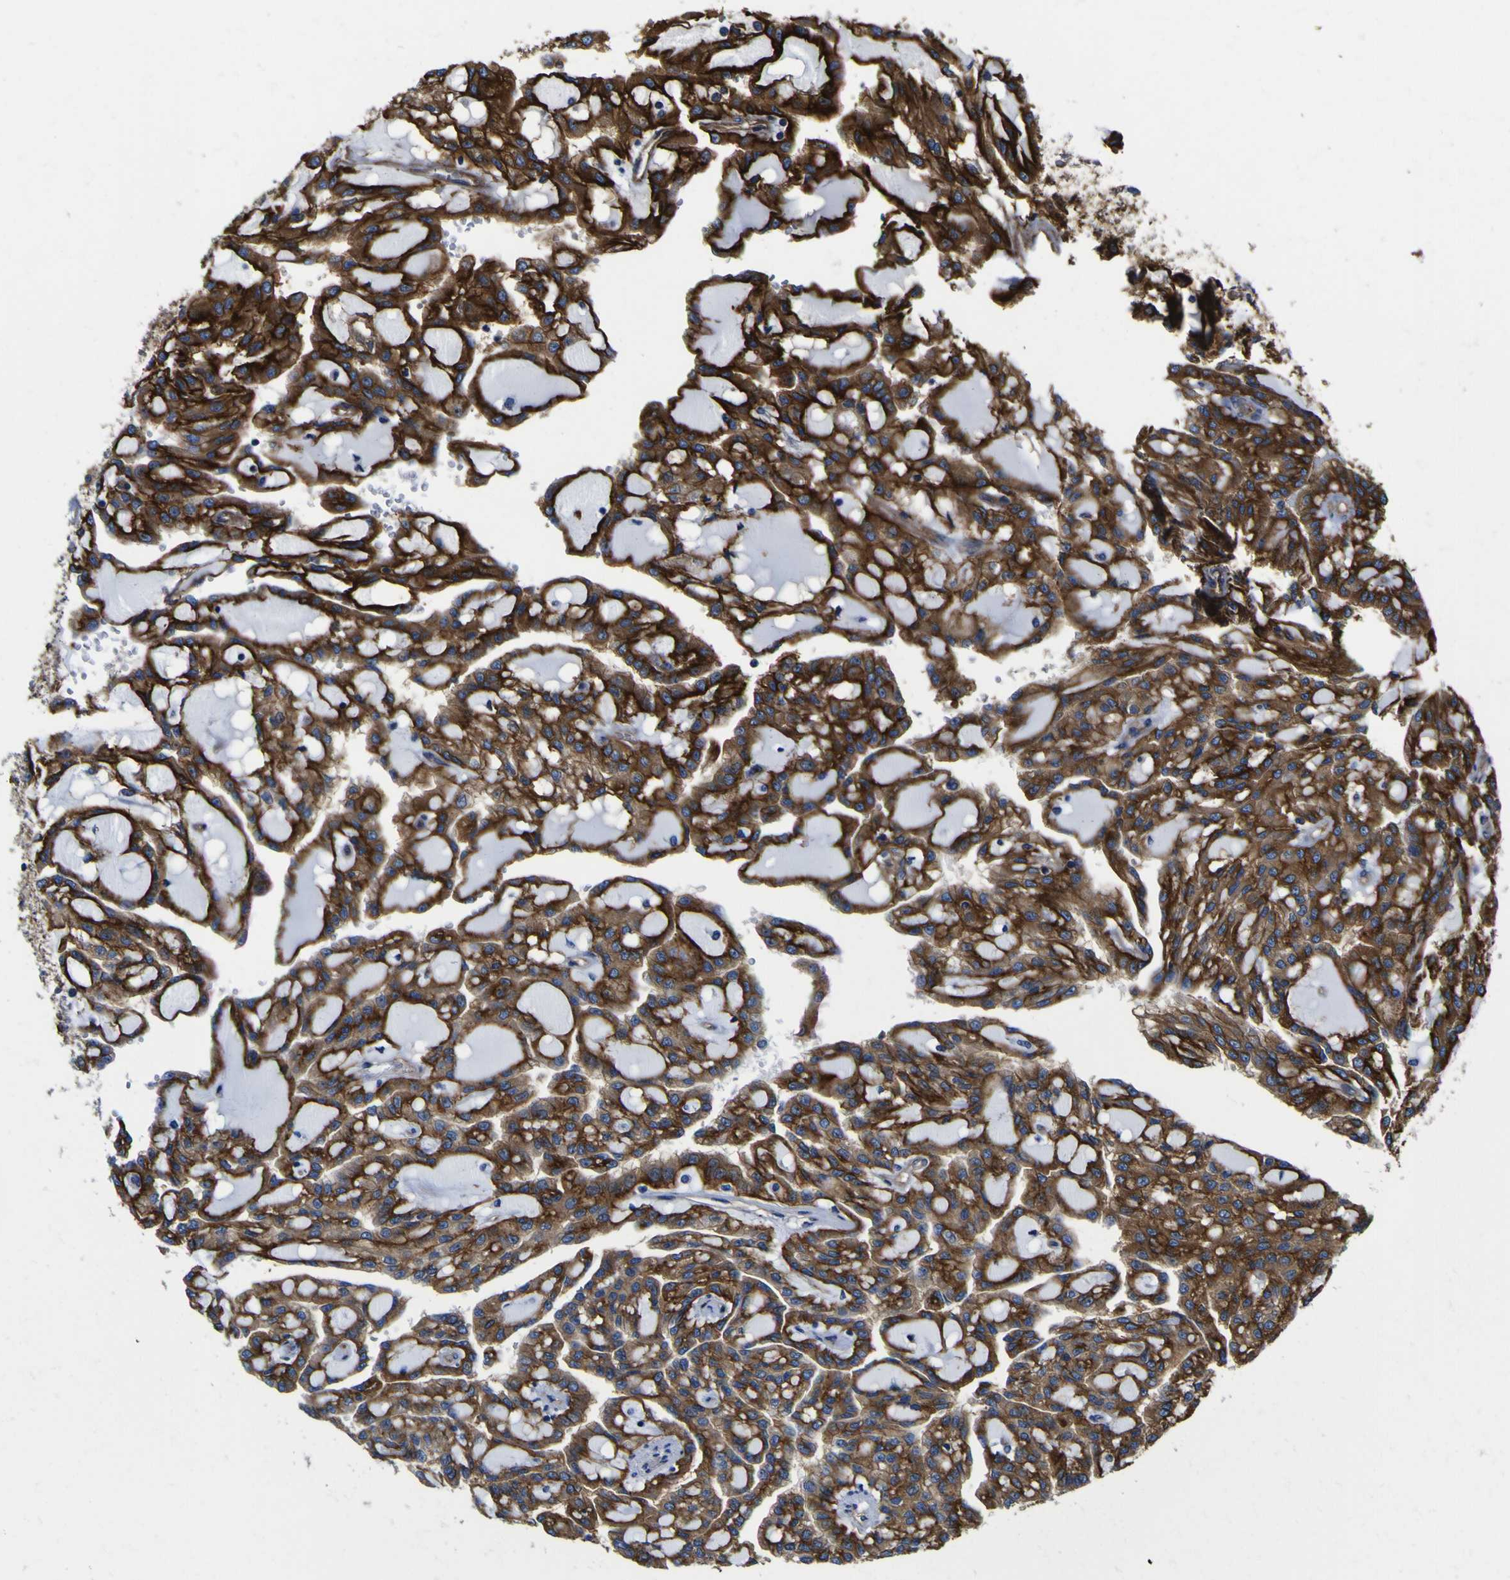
{"staining": {"intensity": "strong", "quantity": ">75%", "location": "cytoplasmic/membranous"}, "tissue": "renal cancer", "cell_type": "Tumor cells", "image_type": "cancer", "snomed": [{"axis": "morphology", "description": "Adenocarcinoma, NOS"}, {"axis": "topography", "description": "Kidney"}], "caption": "A photomicrograph of human renal cancer (adenocarcinoma) stained for a protein exhibits strong cytoplasmic/membranous brown staining in tumor cells.", "gene": "CD151", "patient": {"sex": "male", "age": 63}}